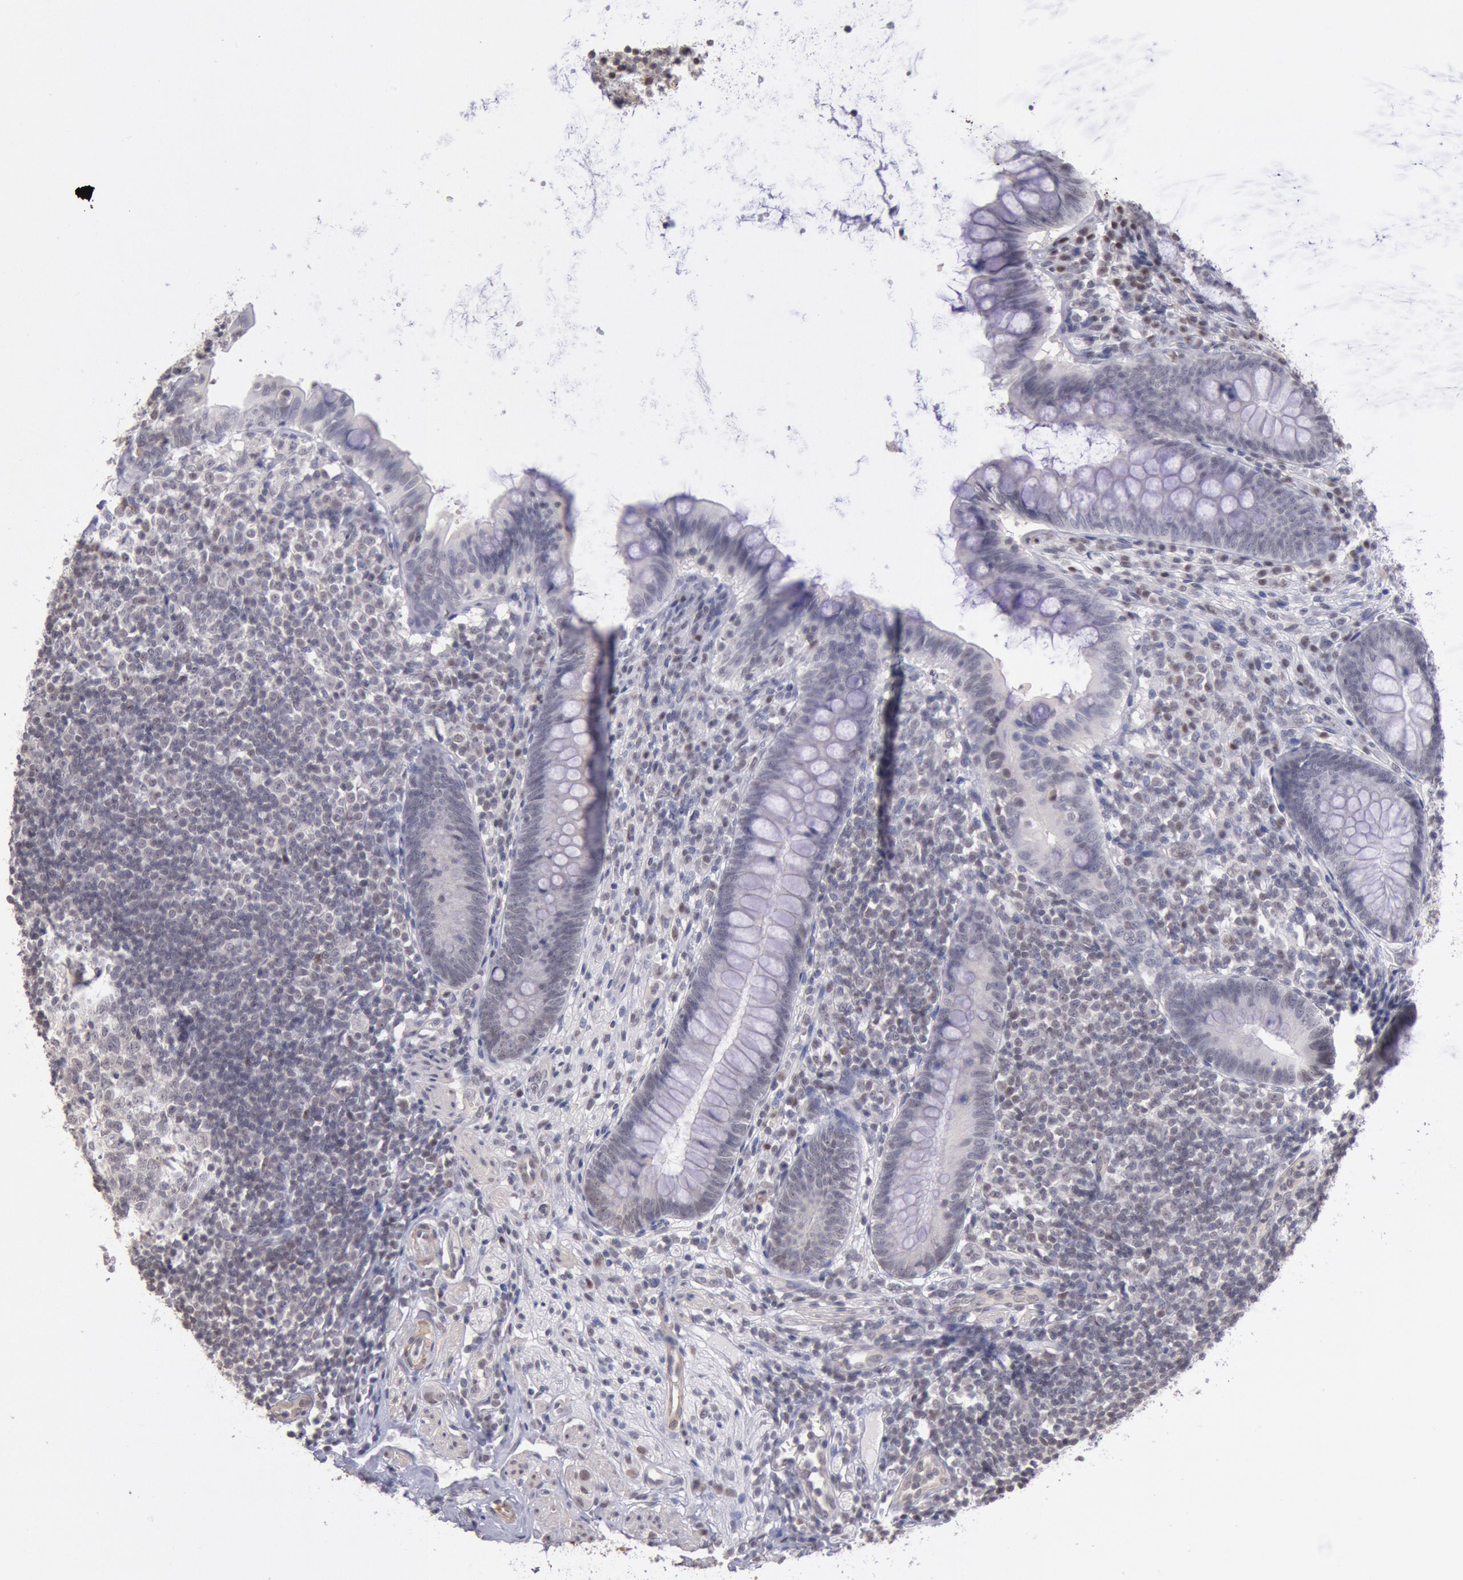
{"staining": {"intensity": "negative", "quantity": "none", "location": "none"}, "tissue": "appendix", "cell_type": "Glandular cells", "image_type": "normal", "snomed": [{"axis": "morphology", "description": "Normal tissue, NOS"}, {"axis": "topography", "description": "Appendix"}], "caption": "Unremarkable appendix was stained to show a protein in brown. There is no significant positivity in glandular cells. Nuclei are stained in blue.", "gene": "MYH6", "patient": {"sex": "female", "age": 66}}